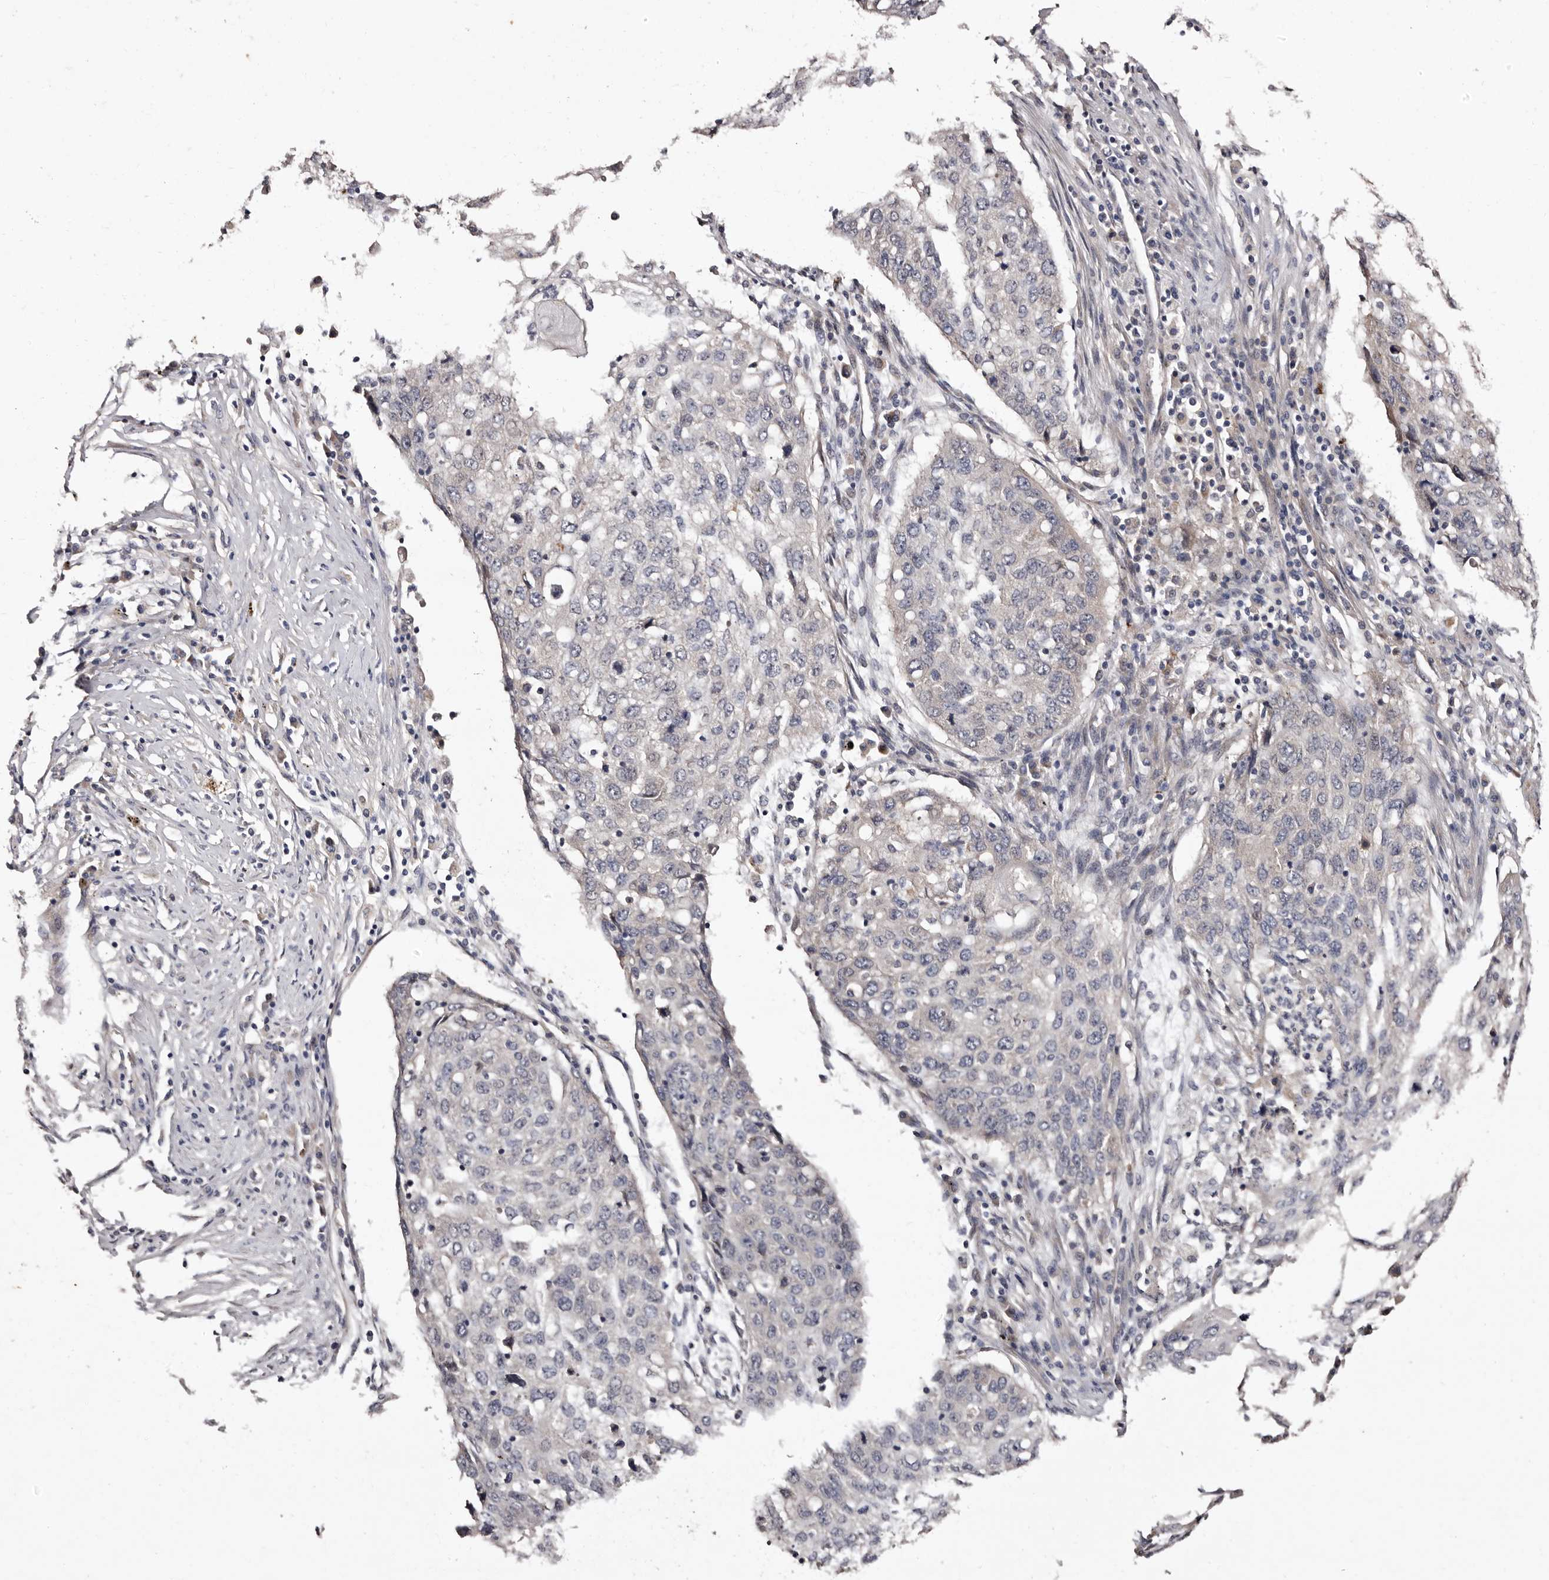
{"staining": {"intensity": "negative", "quantity": "none", "location": "none"}, "tissue": "lung cancer", "cell_type": "Tumor cells", "image_type": "cancer", "snomed": [{"axis": "morphology", "description": "Squamous cell carcinoma, NOS"}, {"axis": "topography", "description": "Lung"}], "caption": "An IHC micrograph of squamous cell carcinoma (lung) is shown. There is no staining in tumor cells of squamous cell carcinoma (lung).", "gene": "FAM91A1", "patient": {"sex": "female", "age": 63}}